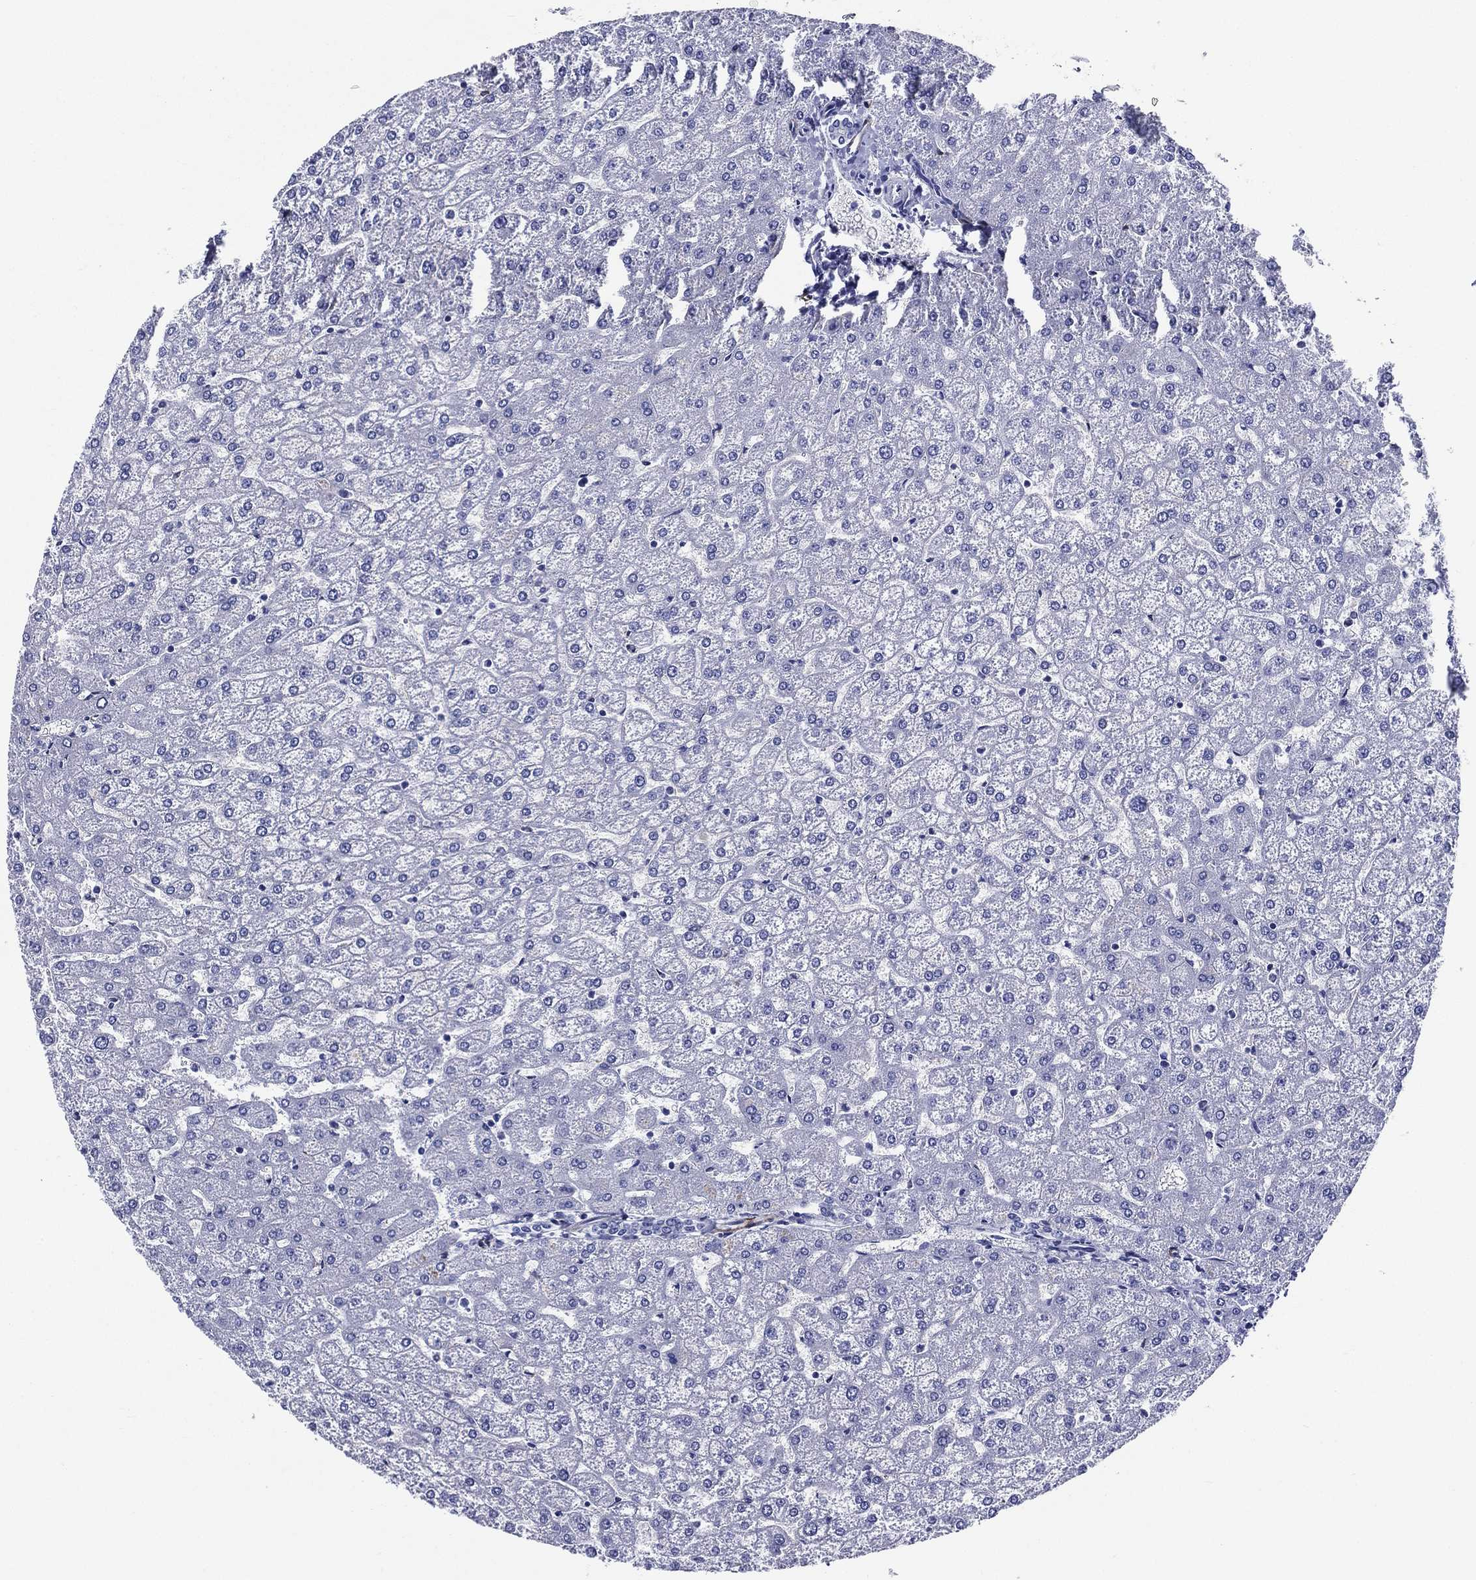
{"staining": {"intensity": "negative", "quantity": "none", "location": "none"}, "tissue": "liver", "cell_type": "Cholangiocytes", "image_type": "normal", "snomed": [{"axis": "morphology", "description": "Normal tissue, NOS"}, {"axis": "topography", "description": "Liver"}], "caption": "There is no significant expression in cholangiocytes of liver. The staining is performed using DAB (3,3'-diaminobenzidine) brown chromogen with nuclei counter-stained in using hematoxylin.", "gene": "ACE2", "patient": {"sex": "female", "age": 32}}